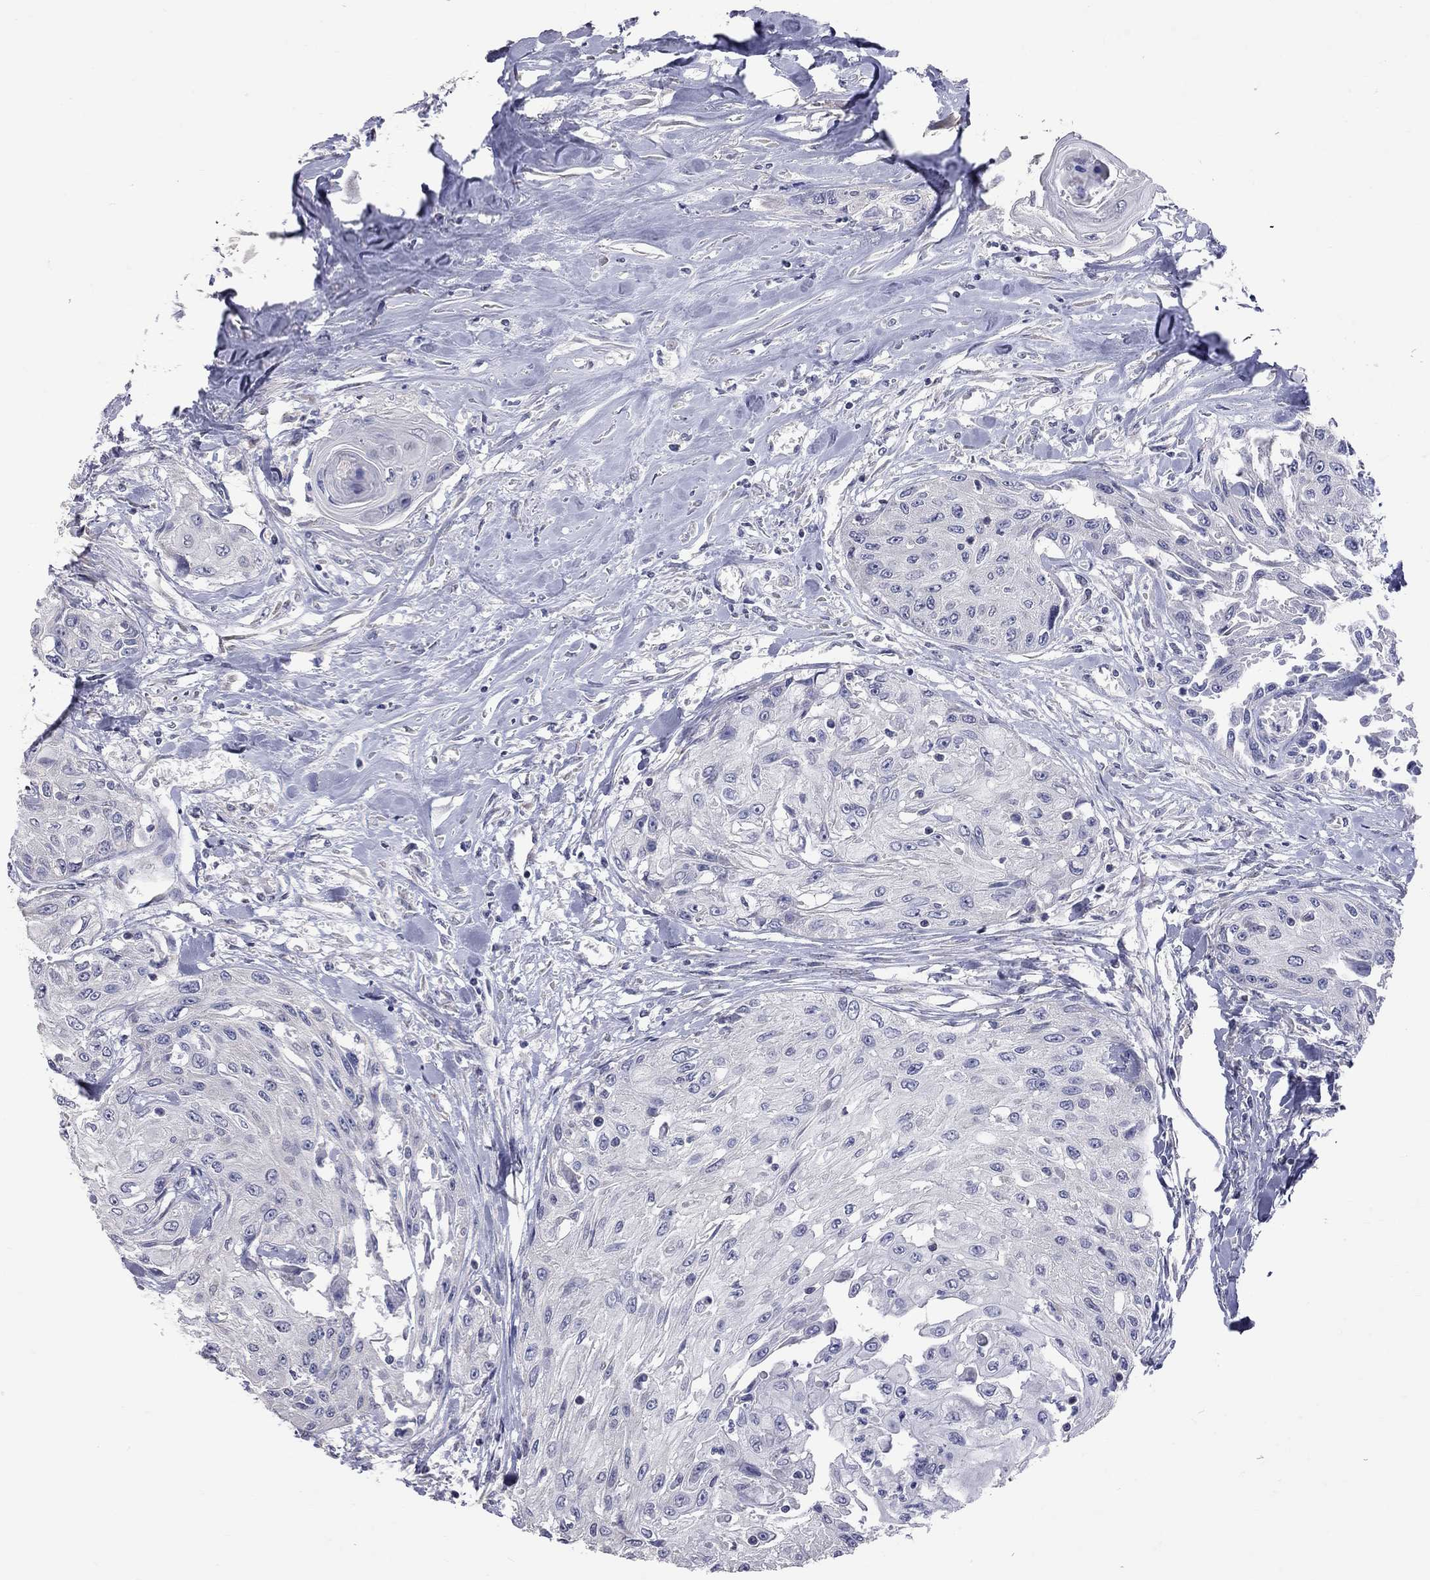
{"staining": {"intensity": "negative", "quantity": "none", "location": "none"}, "tissue": "head and neck cancer", "cell_type": "Tumor cells", "image_type": "cancer", "snomed": [{"axis": "morphology", "description": "Normal tissue, NOS"}, {"axis": "morphology", "description": "Squamous cell carcinoma, NOS"}, {"axis": "topography", "description": "Oral tissue"}, {"axis": "topography", "description": "Peripheral nerve tissue"}, {"axis": "topography", "description": "Head-Neck"}], "caption": "Protein analysis of squamous cell carcinoma (head and neck) exhibits no significant staining in tumor cells.", "gene": "OPRK1", "patient": {"sex": "female", "age": 59}}